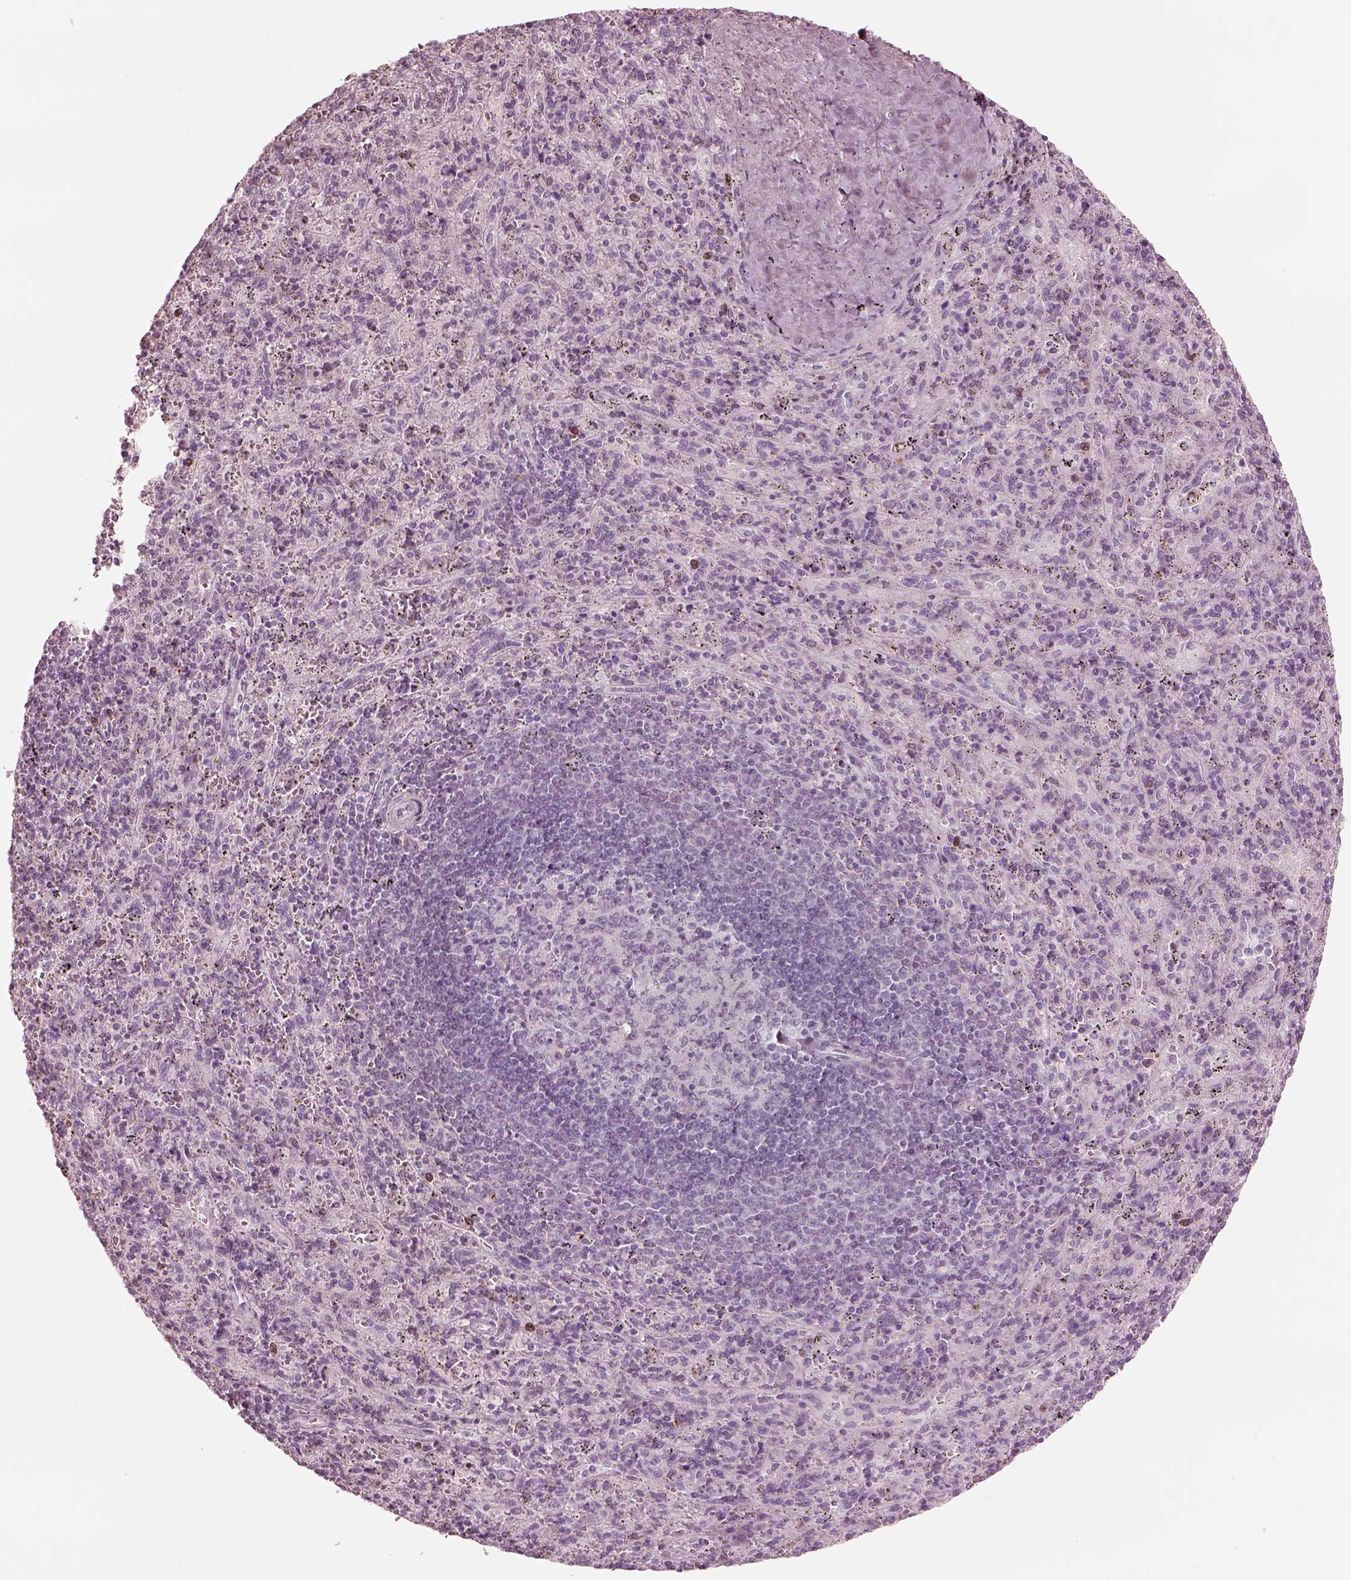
{"staining": {"intensity": "negative", "quantity": "none", "location": "none"}, "tissue": "spleen", "cell_type": "Cells in red pulp", "image_type": "normal", "snomed": [{"axis": "morphology", "description": "Normal tissue, NOS"}, {"axis": "topography", "description": "Spleen"}], "caption": "Immunohistochemistry (IHC) of benign spleen shows no staining in cells in red pulp.", "gene": "RSPH9", "patient": {"sex": "male", "age": 57}}